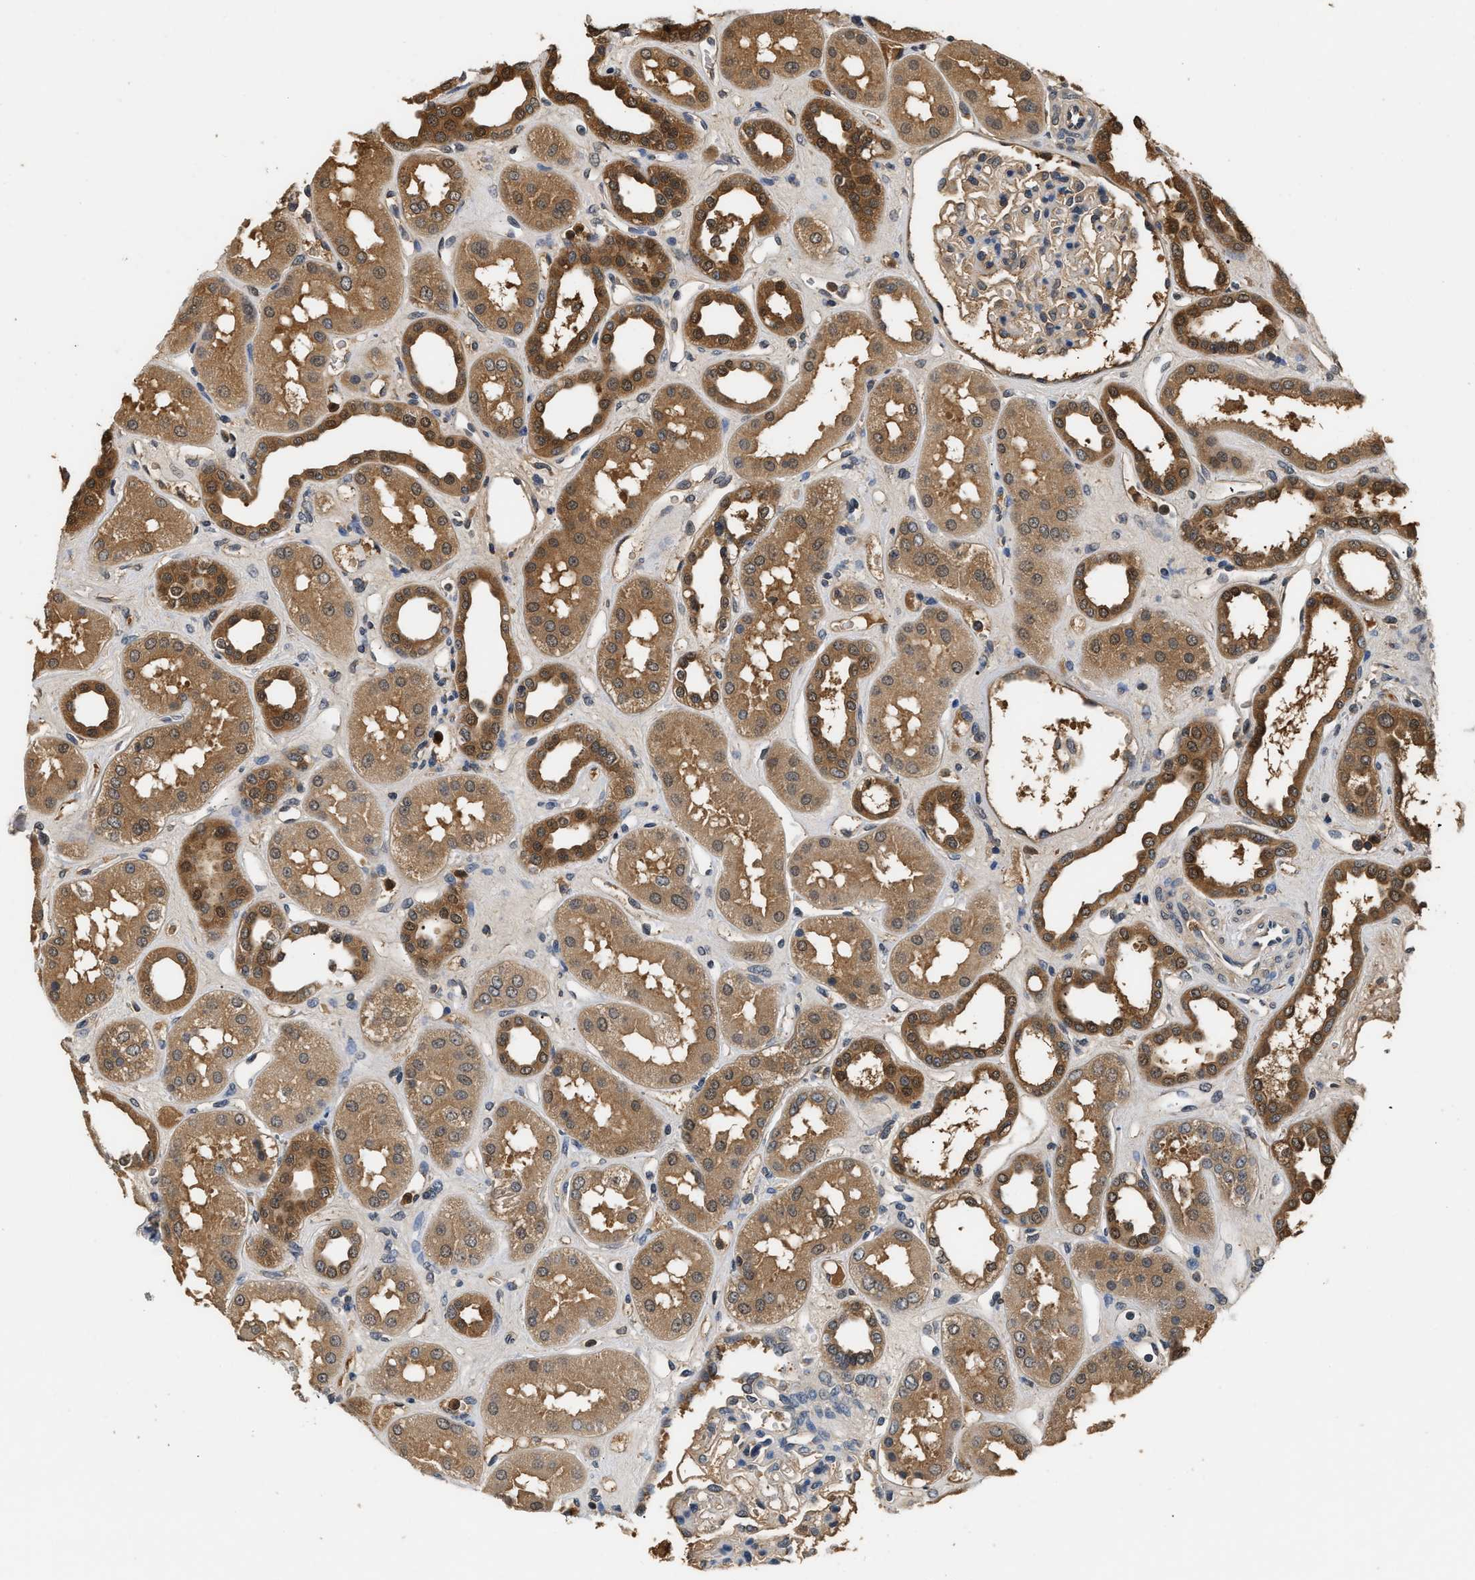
{"staining": {"intensity": "weak", "quantity": "<25%", "location": "cytoplasmic/membranous"}, "tissue": "kidney", "cell_type": "Cells in glomeruli", "image_type": "normal", "snomed": [{"axis": "morphology", "description": "Normal tissue, NOS"}, {"axis": "topography", "description": "Kidney"}], "caption": "Human kidney stained for a protein using IHC reveals no staining in cells in glomeruli.", "gene": "GPI", "patient": {"sex": "male", "age": 59}}